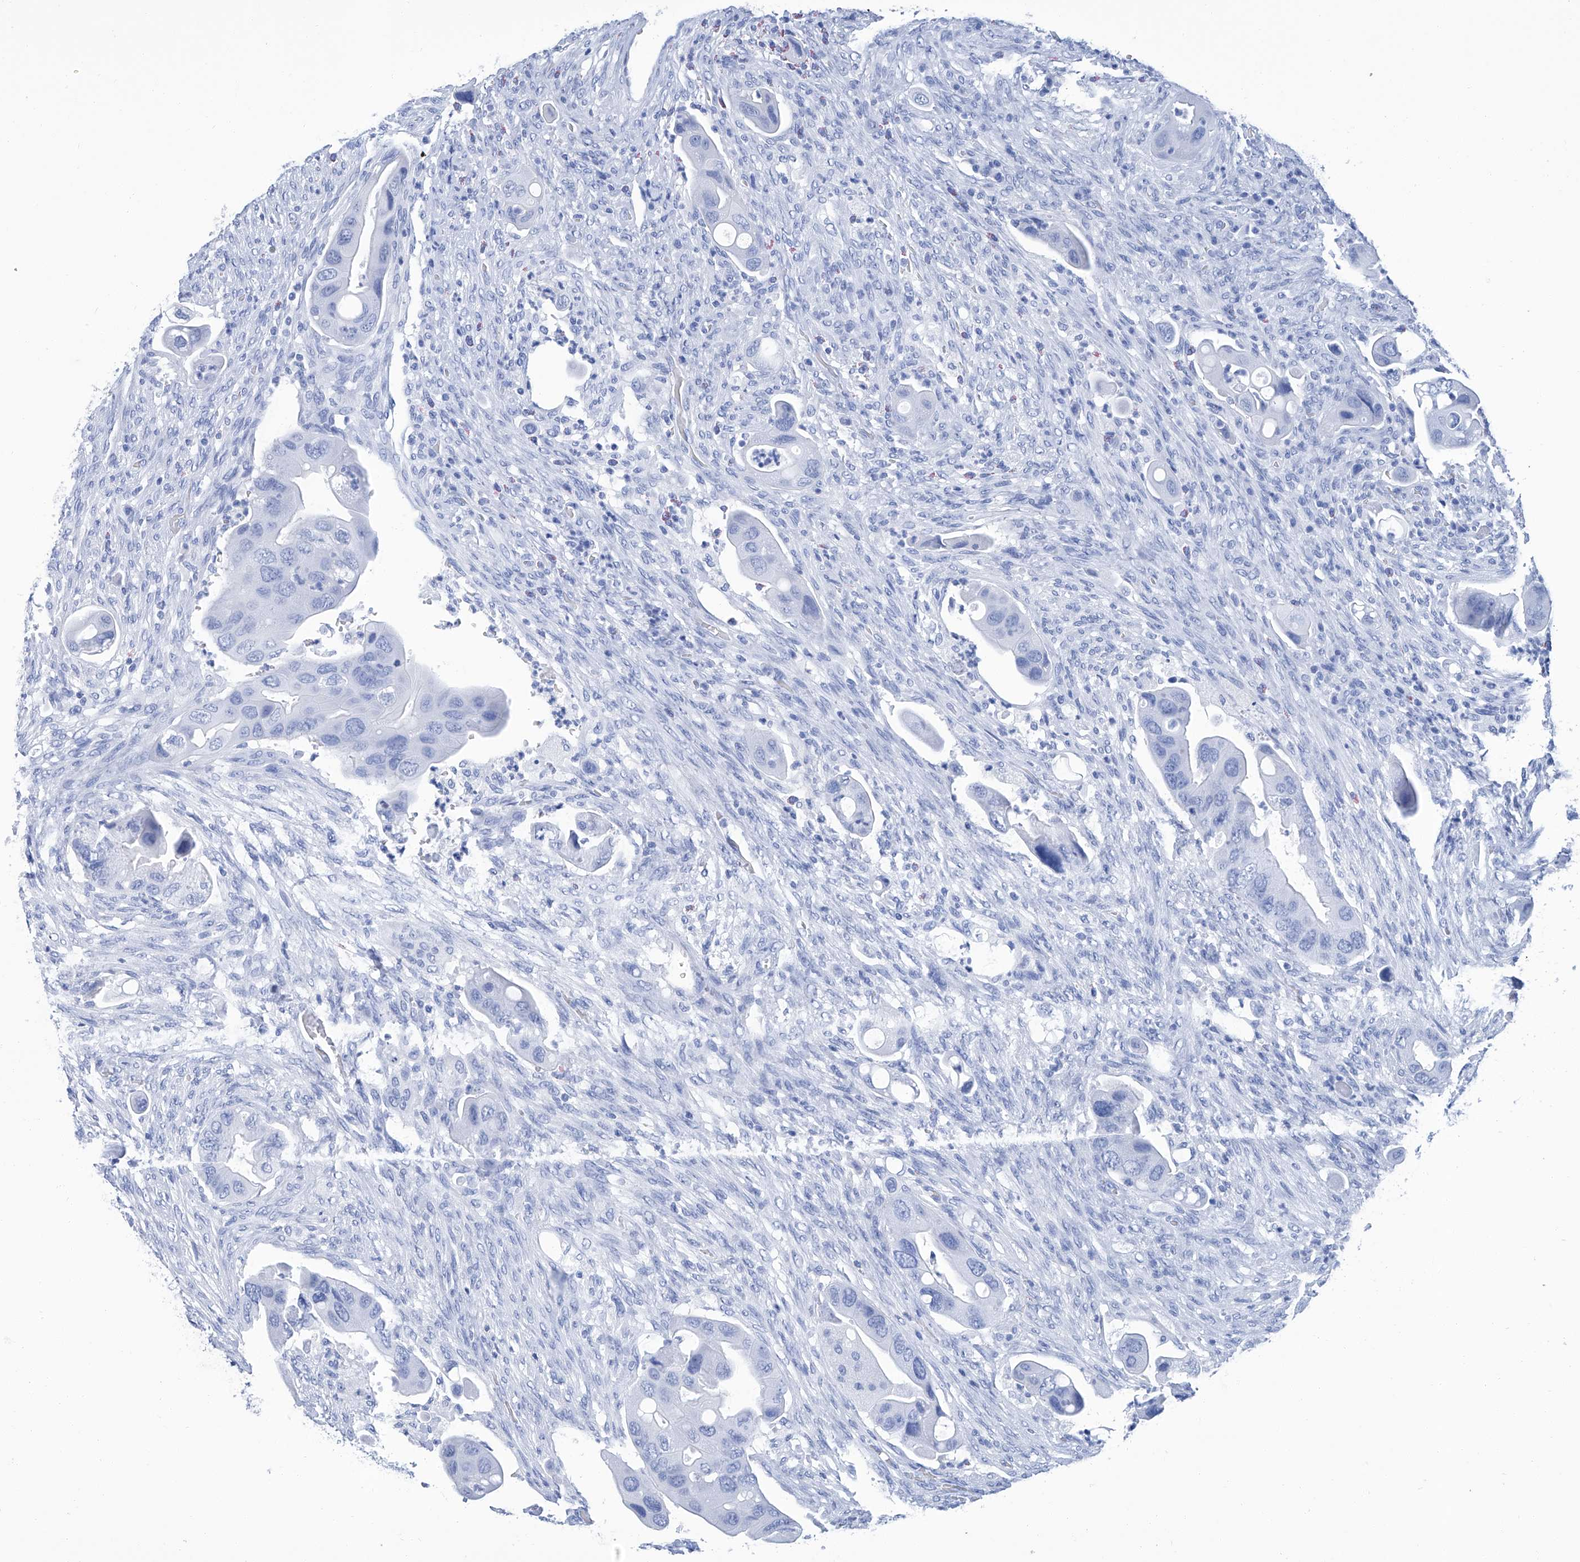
{"staining": {"intensity": "negative", "quantity": "none", "location": "none"}, "tissue": "colorectal cancer", "cell_type": "Tumor cells", "image_type": "cancer", "snomed": [{"axis": "morphology", "description": "Adenocarcinoma, NOS"}, {"axis": "topography", "description": "Rectum"}], "caption": "Photomicrograph shows no significant protein expression in tumor cells of colorectal cancer (adenocarcinoma).", "gene": "GPT", "patient": {"sex": "female", "age": 57}}